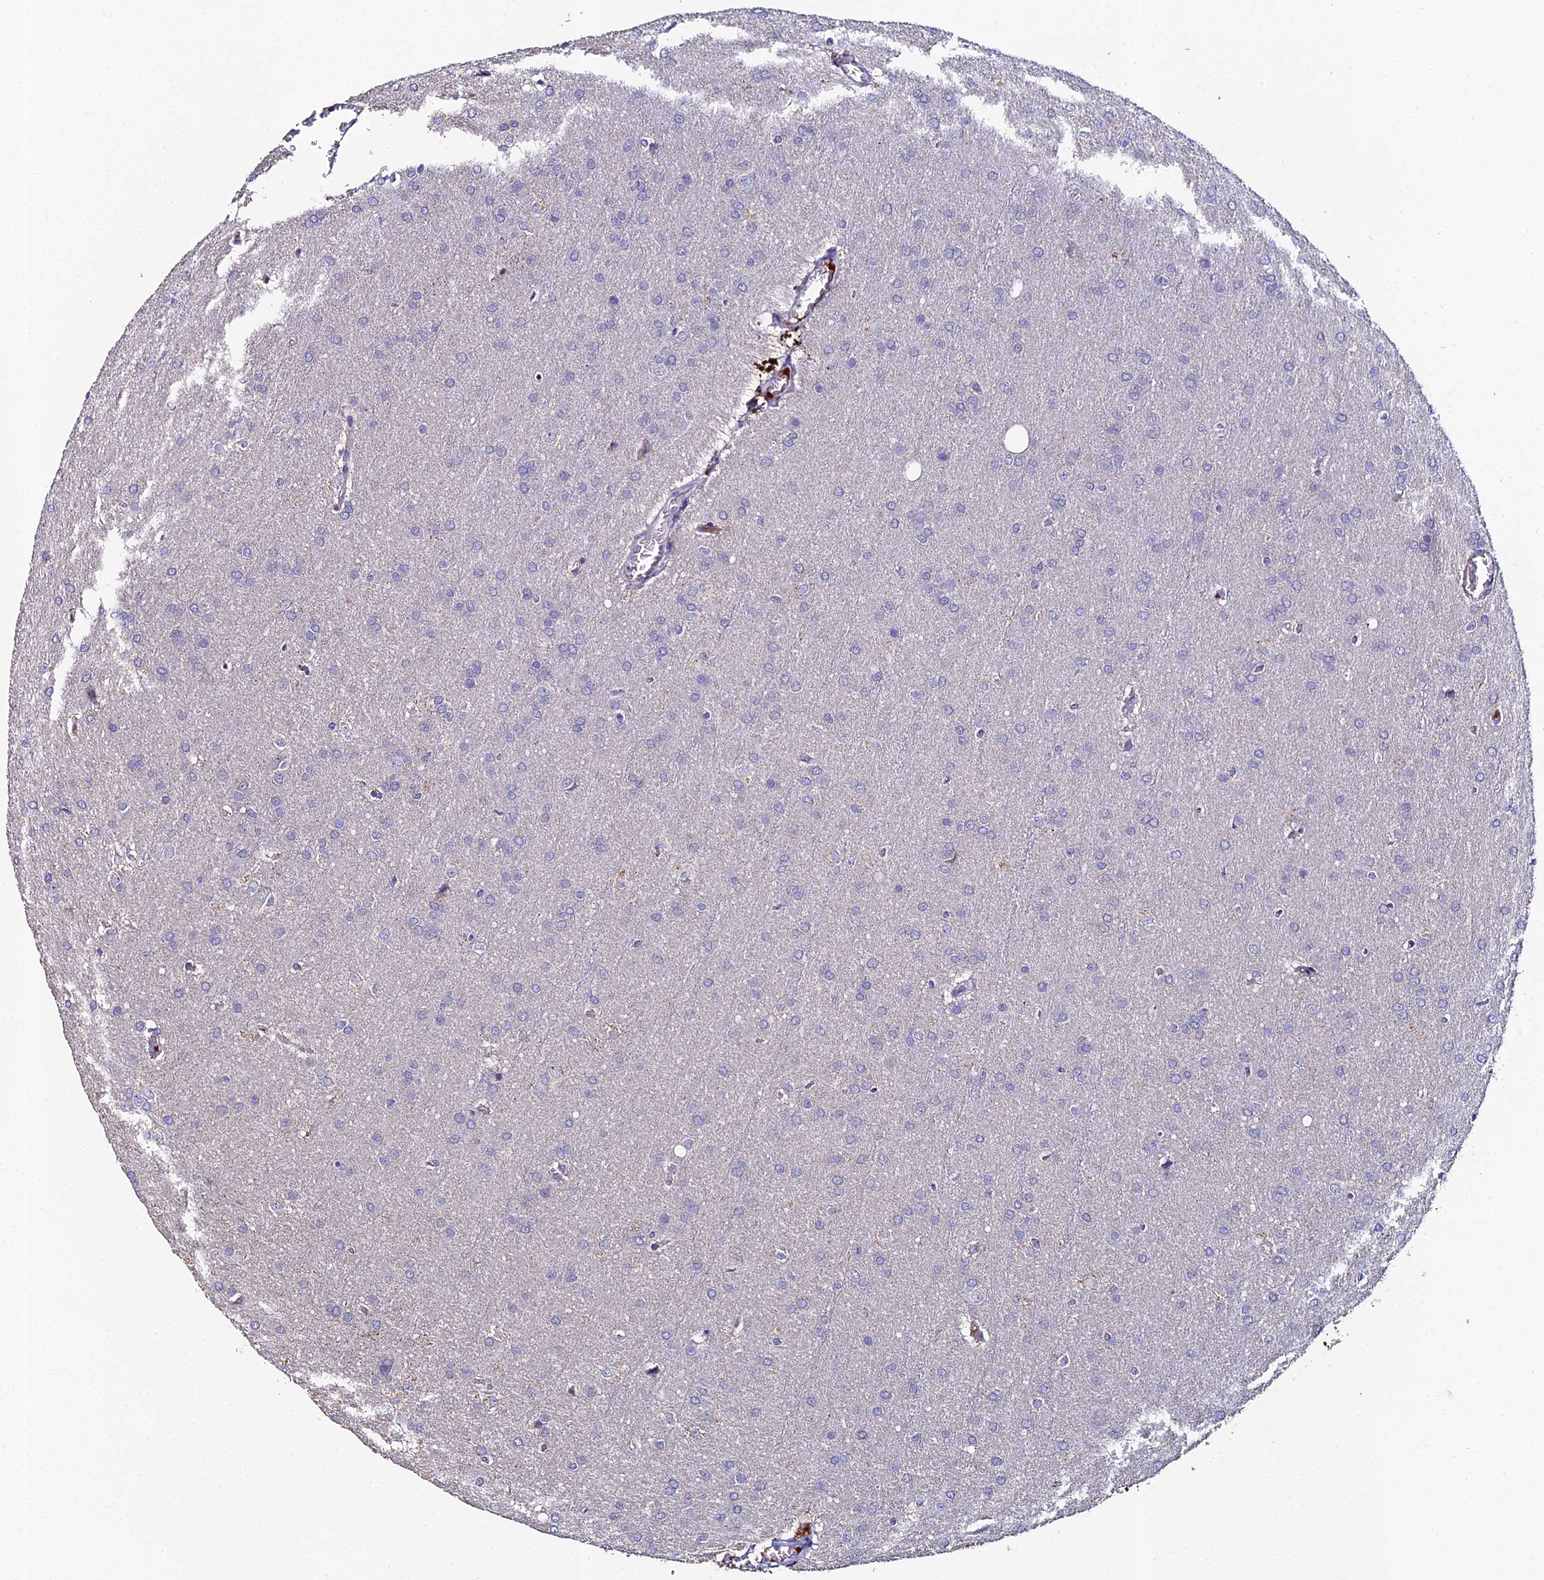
{"staining": {"intensity": "negative", "quantity": "none", "location": "none"}, "tissue": "glioma", "cell_type": "Tumor cells", "image_type": "cancer", "snomed": [{"axis": "morphology", "description": "Glioma, malignant, Low grade"}, {"axis": "topography", "description": "Brain"}], "caption": "This is an IHC image of glioma. There is no expression in tumor cells.", "gene": "ESRRG", "patient": {"sex": "female", "age": 32}}